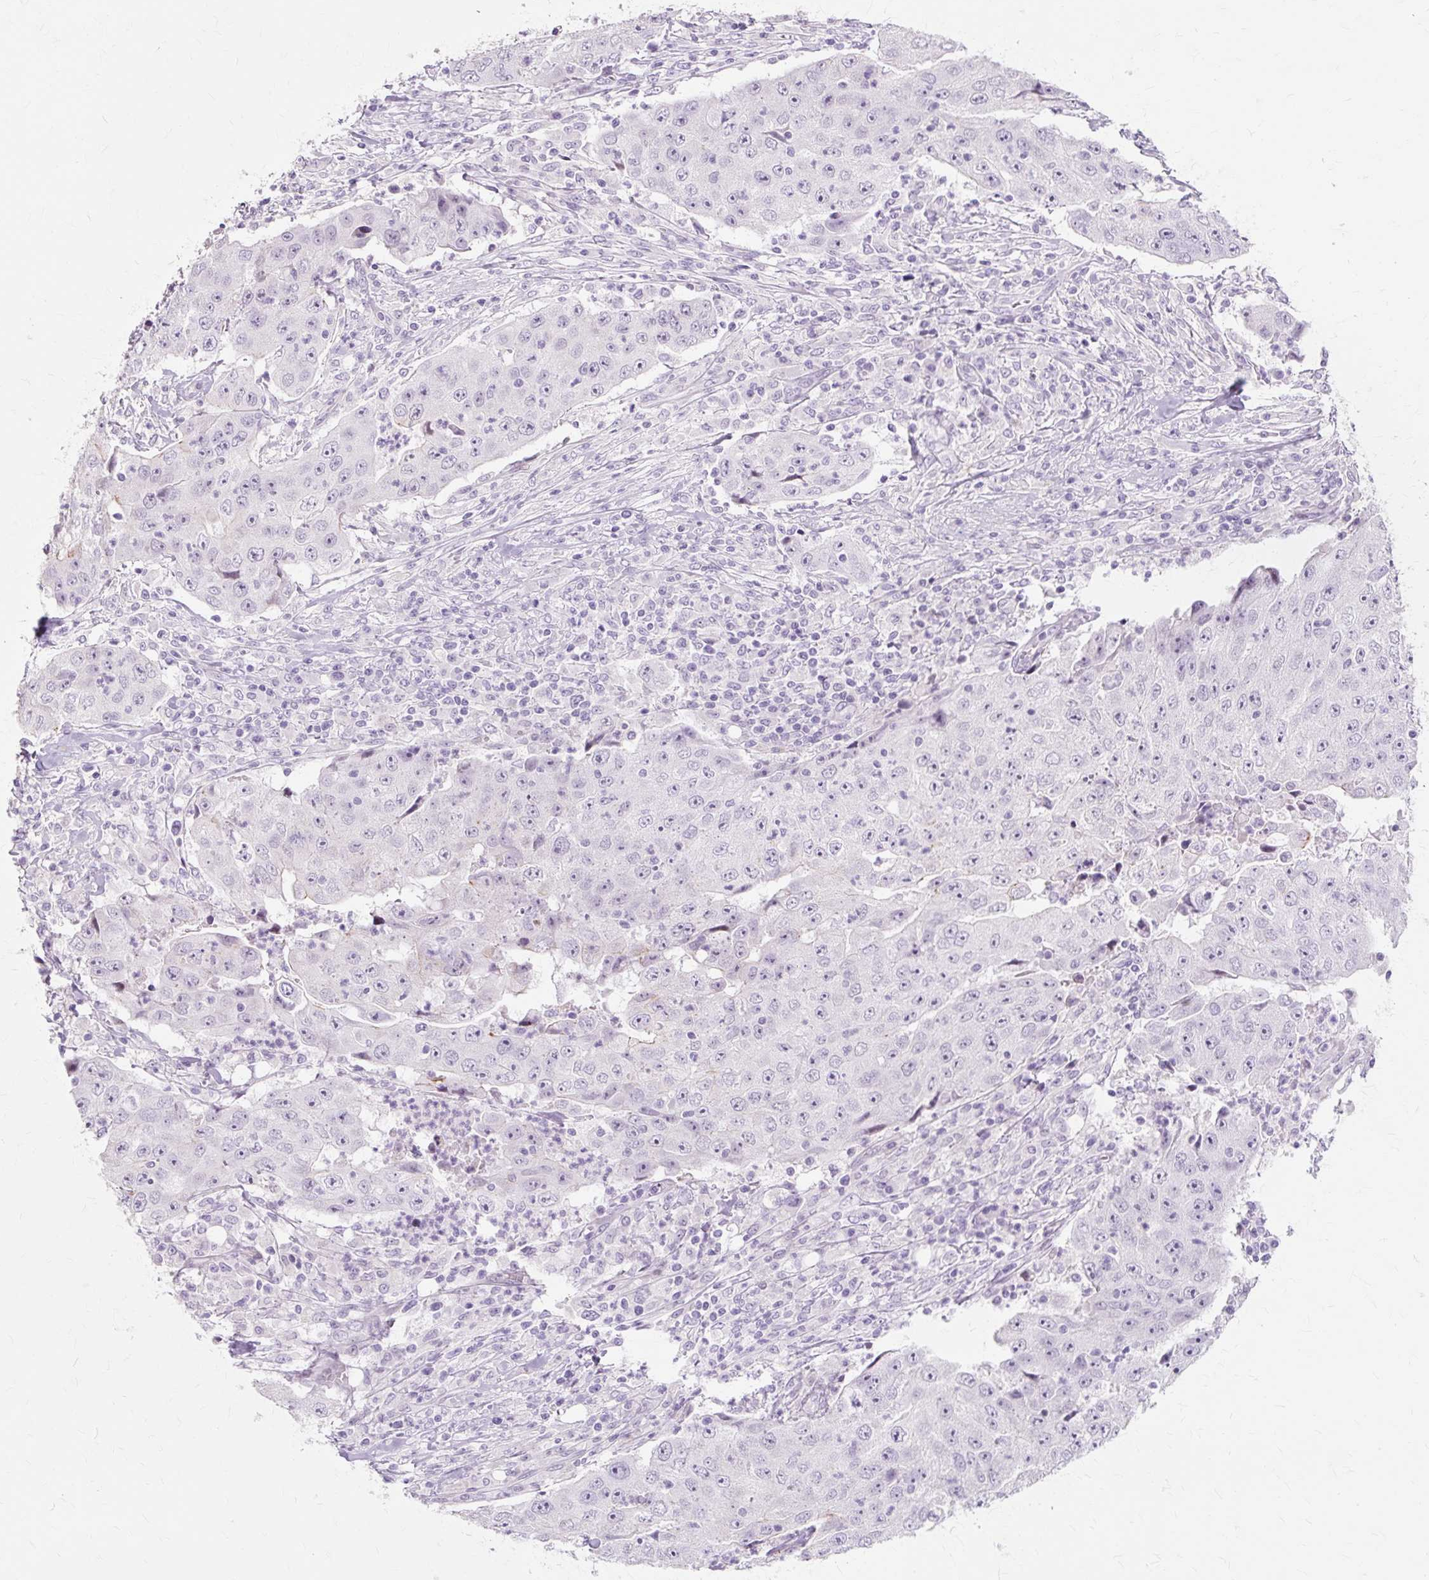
{"staining": {"intensity": "negative", "quantity": "none", "location": "none"}, "tissue": "lung cancer", "cell_type": "Tumor cells", "image_type": "cancer", "snomed": [{"axis": "morphology", "description": "Squamous cell carcinoma, NOS"}, {"axis": "topography", "description": "Lung"}], "caption": "Tumor cells show no significant protein expression in lung cancer (squamous cell carcinoma).", "gene": "IRX2", "patient": {"sex": "male", "age": 64}}